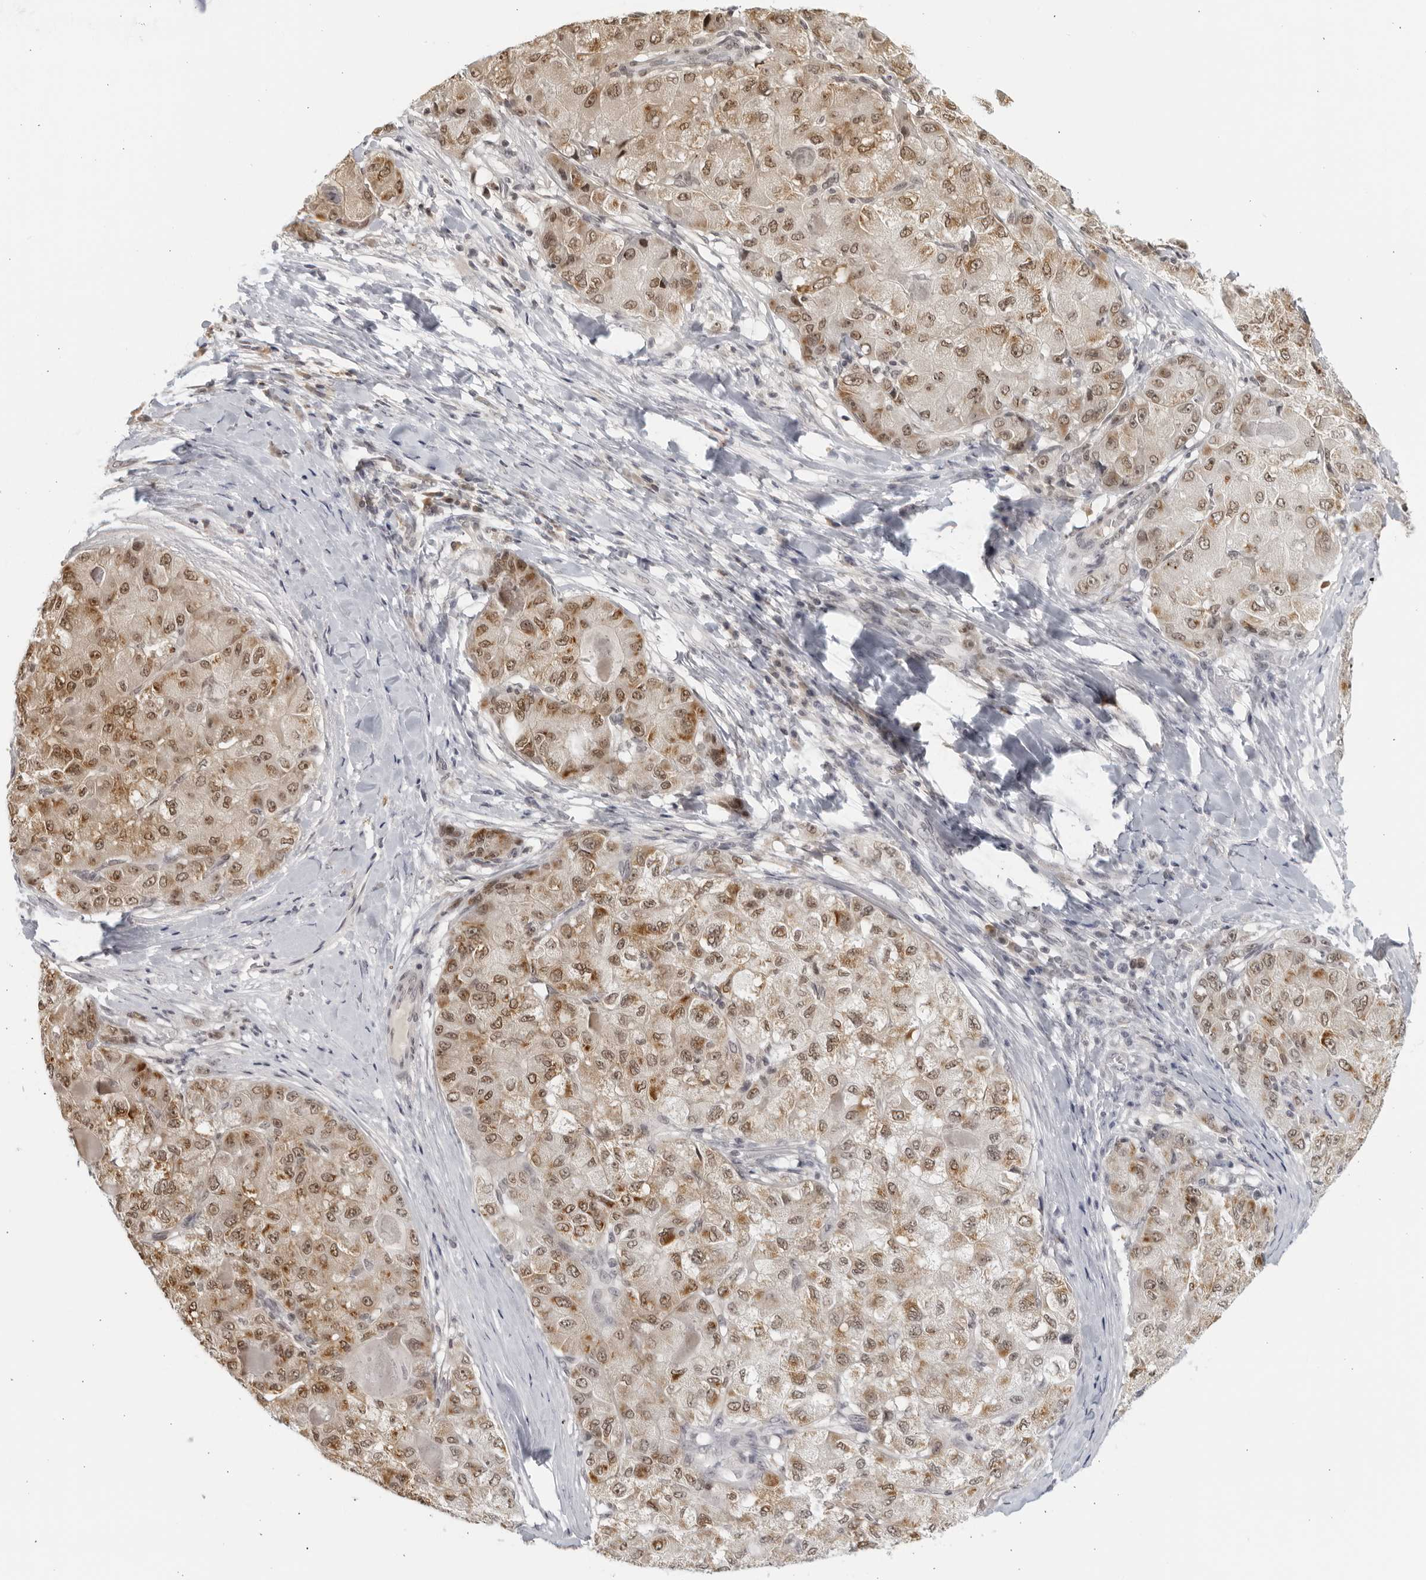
{"staining": {"intensity": "moderate", "quantity": ">75%", "location": "cytoplasmic/membranous,nuclear"}, "tissue": "liver cancer", "cell_type": "Tumor cells", "image_type": "cancer", "snomed": [{"axis": "morphology", "description": "Carcinoma, Hepatocellular, NOS"}, {"axis": "topography", "description": "Liver"}], "caption": "Immunohistochemistry photomicrograph of neoplastic tissue: human liver cancer (hepatocellular carcinoma) stained using immunohistochemistry displays medium levels of moderate protein expression localized specifically in the cytoplasmic/membranous and nuclear of tumor cells, appearing as a cytoplasmic/membranous and nuclear brown color.", "gene": "RAB11FIP3", "patient": {"sex": "male", "age": 80}}